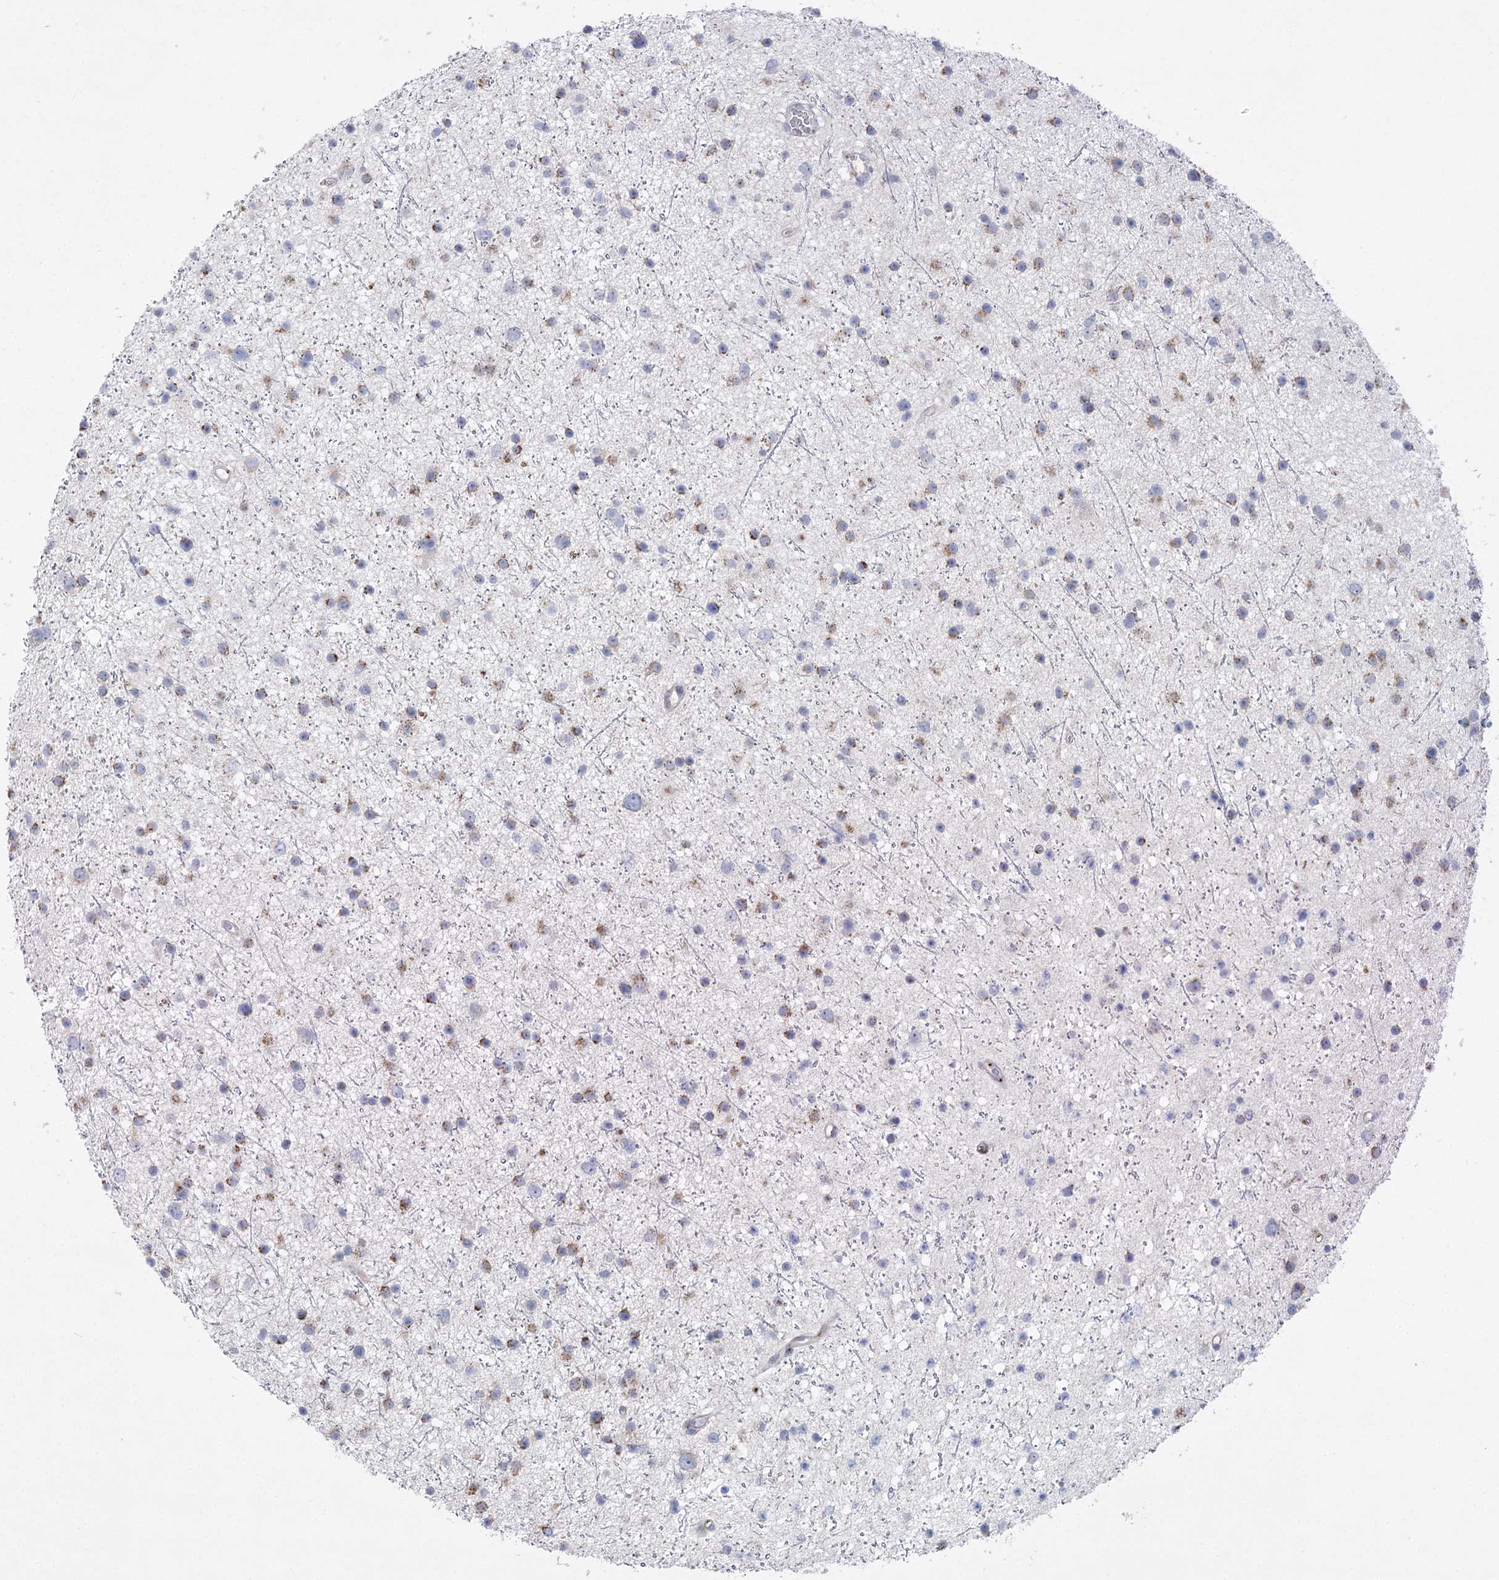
{"staining": {"intensity": "moderate", "quantity": "<25%", "location": "cytoplasmic/membranous"}, "tissue": "glioma", "cell_type": "Tumor cells", "image_type": "cancer", "snomed": [{"axis": "morphology", "description": "Glioma, malignant, Low grade"}, {"axis": "topography", "description": "Cerebral cortex"}], "caption": "A brown stain highlights moderate cytoplasmic/membranous expression of a protein in human glioma tumor cells.", "gene": "NME7", "patient": {"sex": "female", "age": 39}}